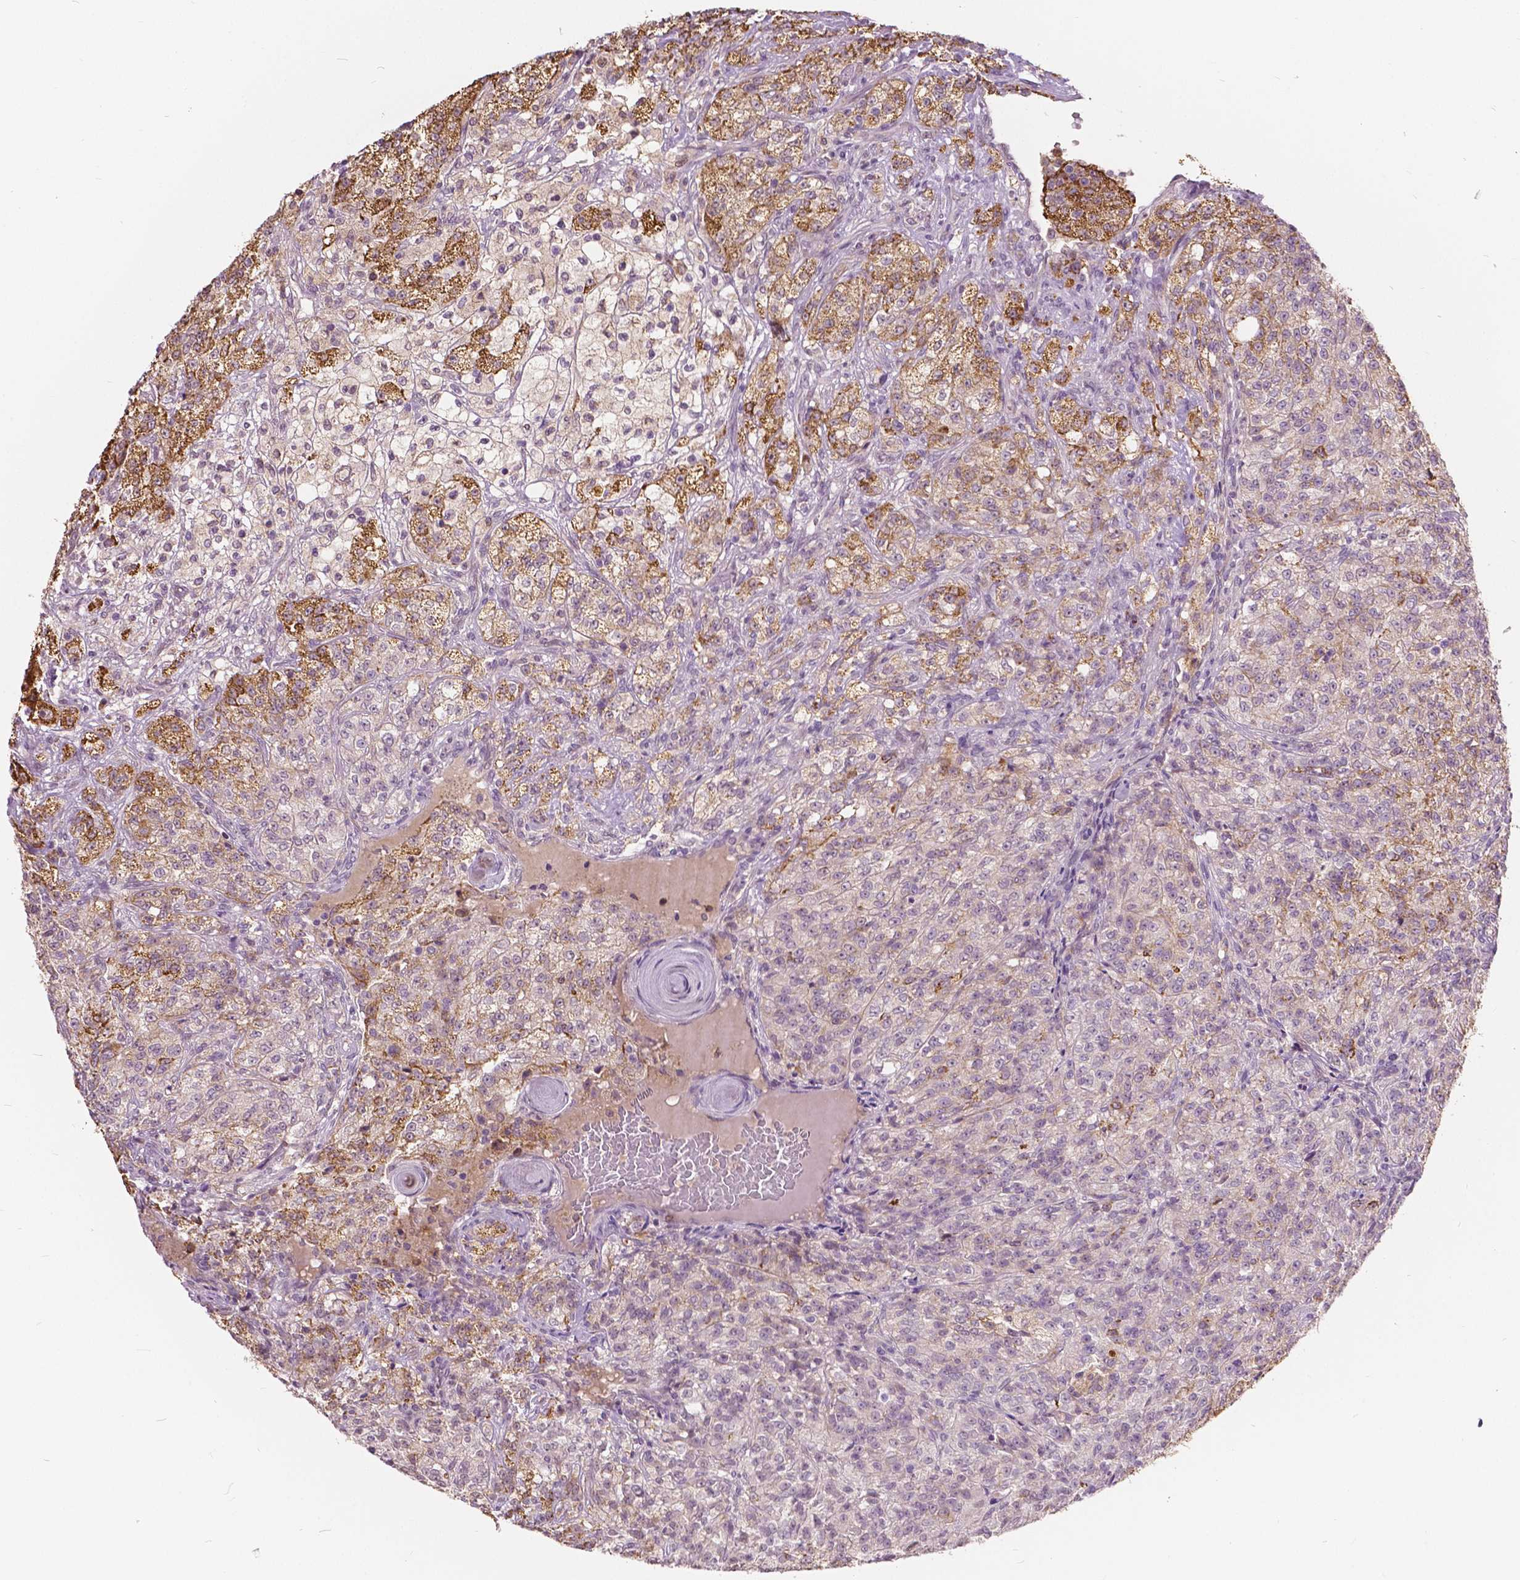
{"staining": {"intensity": "moderate", "quantity": "25%-75%", "location": "cytoplasmic/membranous"}, "tissue": "renal cancer", "cell_type": "Tumor cells", "image_type": "cancer", "snomed": [{"axis": "morphology", "description": "Adenocarcinoma, NOS"}, {"axis": "topography", "description": "Kidney"}], "caption": "There is medium levels of moderate cytoplasmic/membranous positivity in tumor cells of renal cancer (adenocarcinoma), as demonstrated by immunohistochemical staining (brown color).", "gene": "DLX6", "patient": {"sex": "female", "age": 63}}